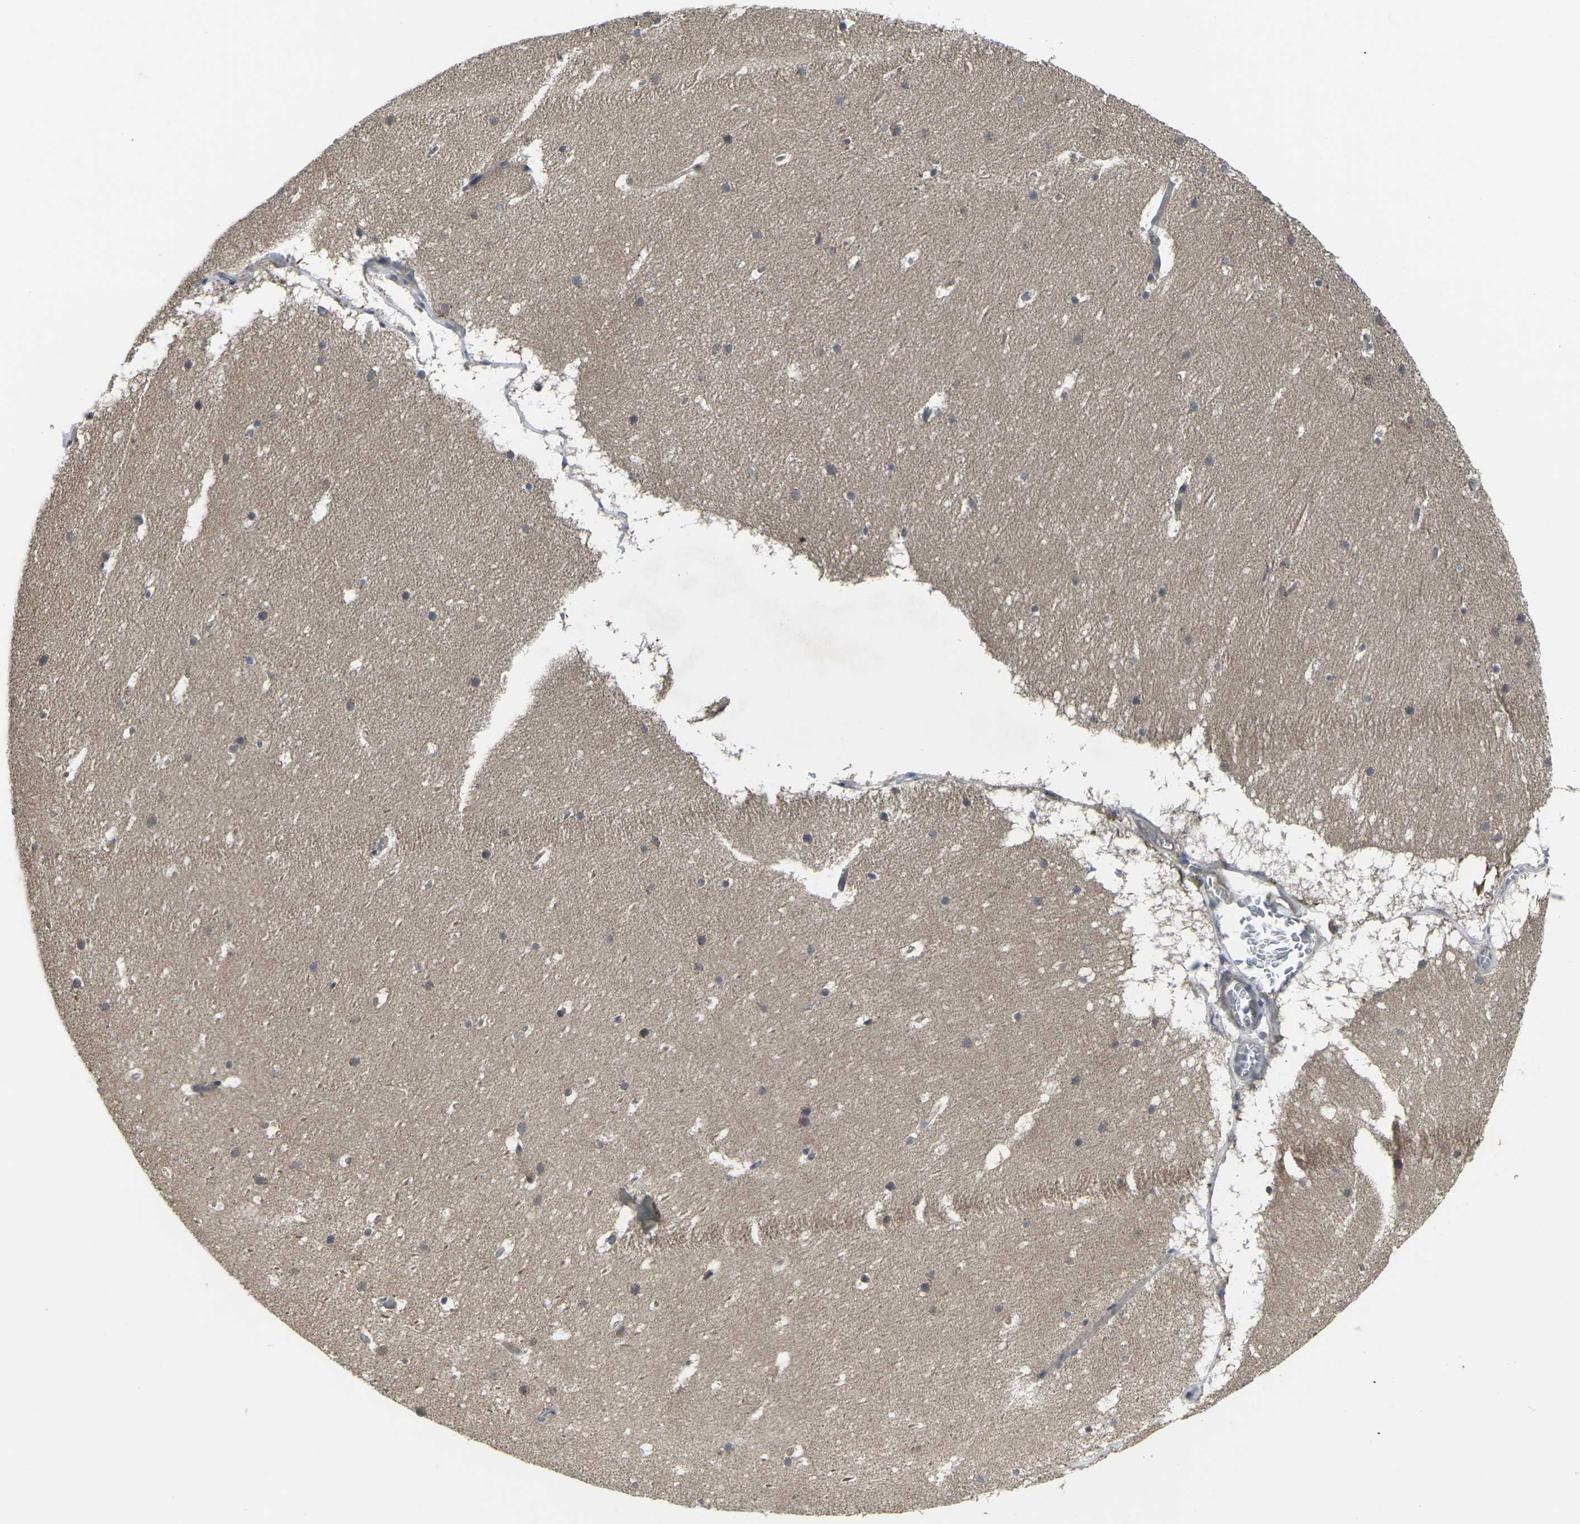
{"staining": {"intensity": "moderate", "quantity": "25%-75%", "location": "cytoplasmic/membranous"}, "tissue": "cerebellum", "cell_type": "Cells in granular layer", "image_type": "normal", "snomed": [{"axis": "morphology", "description": "Normal tissue, NOS"}, {"axis": "topography", "description": "Cerebellum"}], "caption": "The histopathology image displays immunohistochemical staining of unremarkable cerebellum. There is moderate cytoplasmic/membranous expression is seen in approximately 25%-75% of cells in granular layer.", "gene": "MAPKAPK2", "patient": {"sex": "male", "age": 45}}